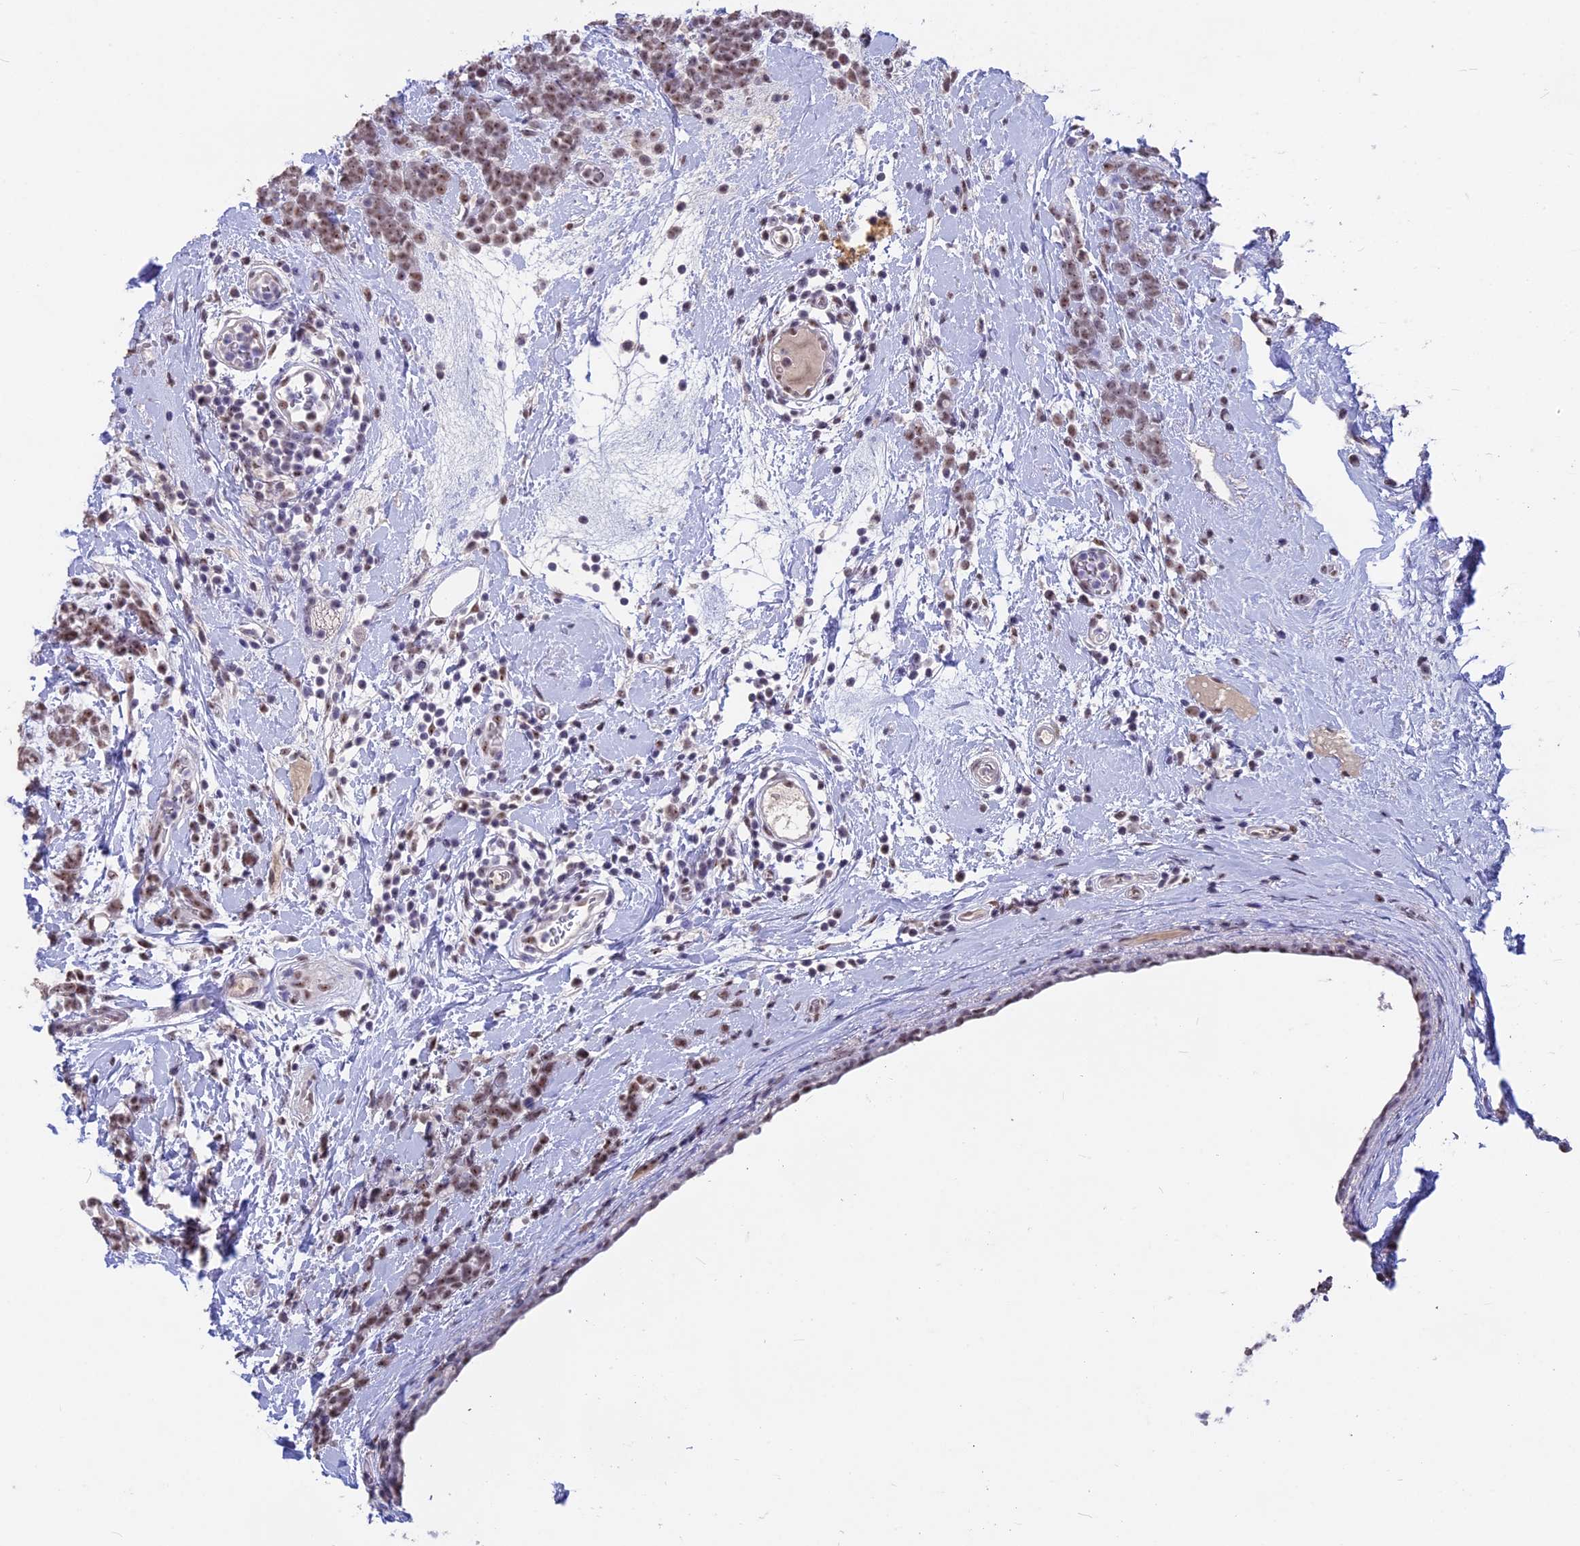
{"staining": {"intensity": "moderate", "quantity": ">75%", "location": "nuclear"}, "tissue": "breast cancer", "cell_type": "Tumor cells", "image_type": "cancer", "snomed": [{"axis": "morphology", "description": "Lobular carcinoma"}, {"axis": "topography", "description": "Breast"}], "caption": "DAB (3,3'-diaminobenzidine) immunohistochemical staining of human breast lobular carcinoma shows moderate nuclear protein expression in about >75% of tumor cells.", "gene": "SETD2", "patient": {"sex": "female", "age": 58}}